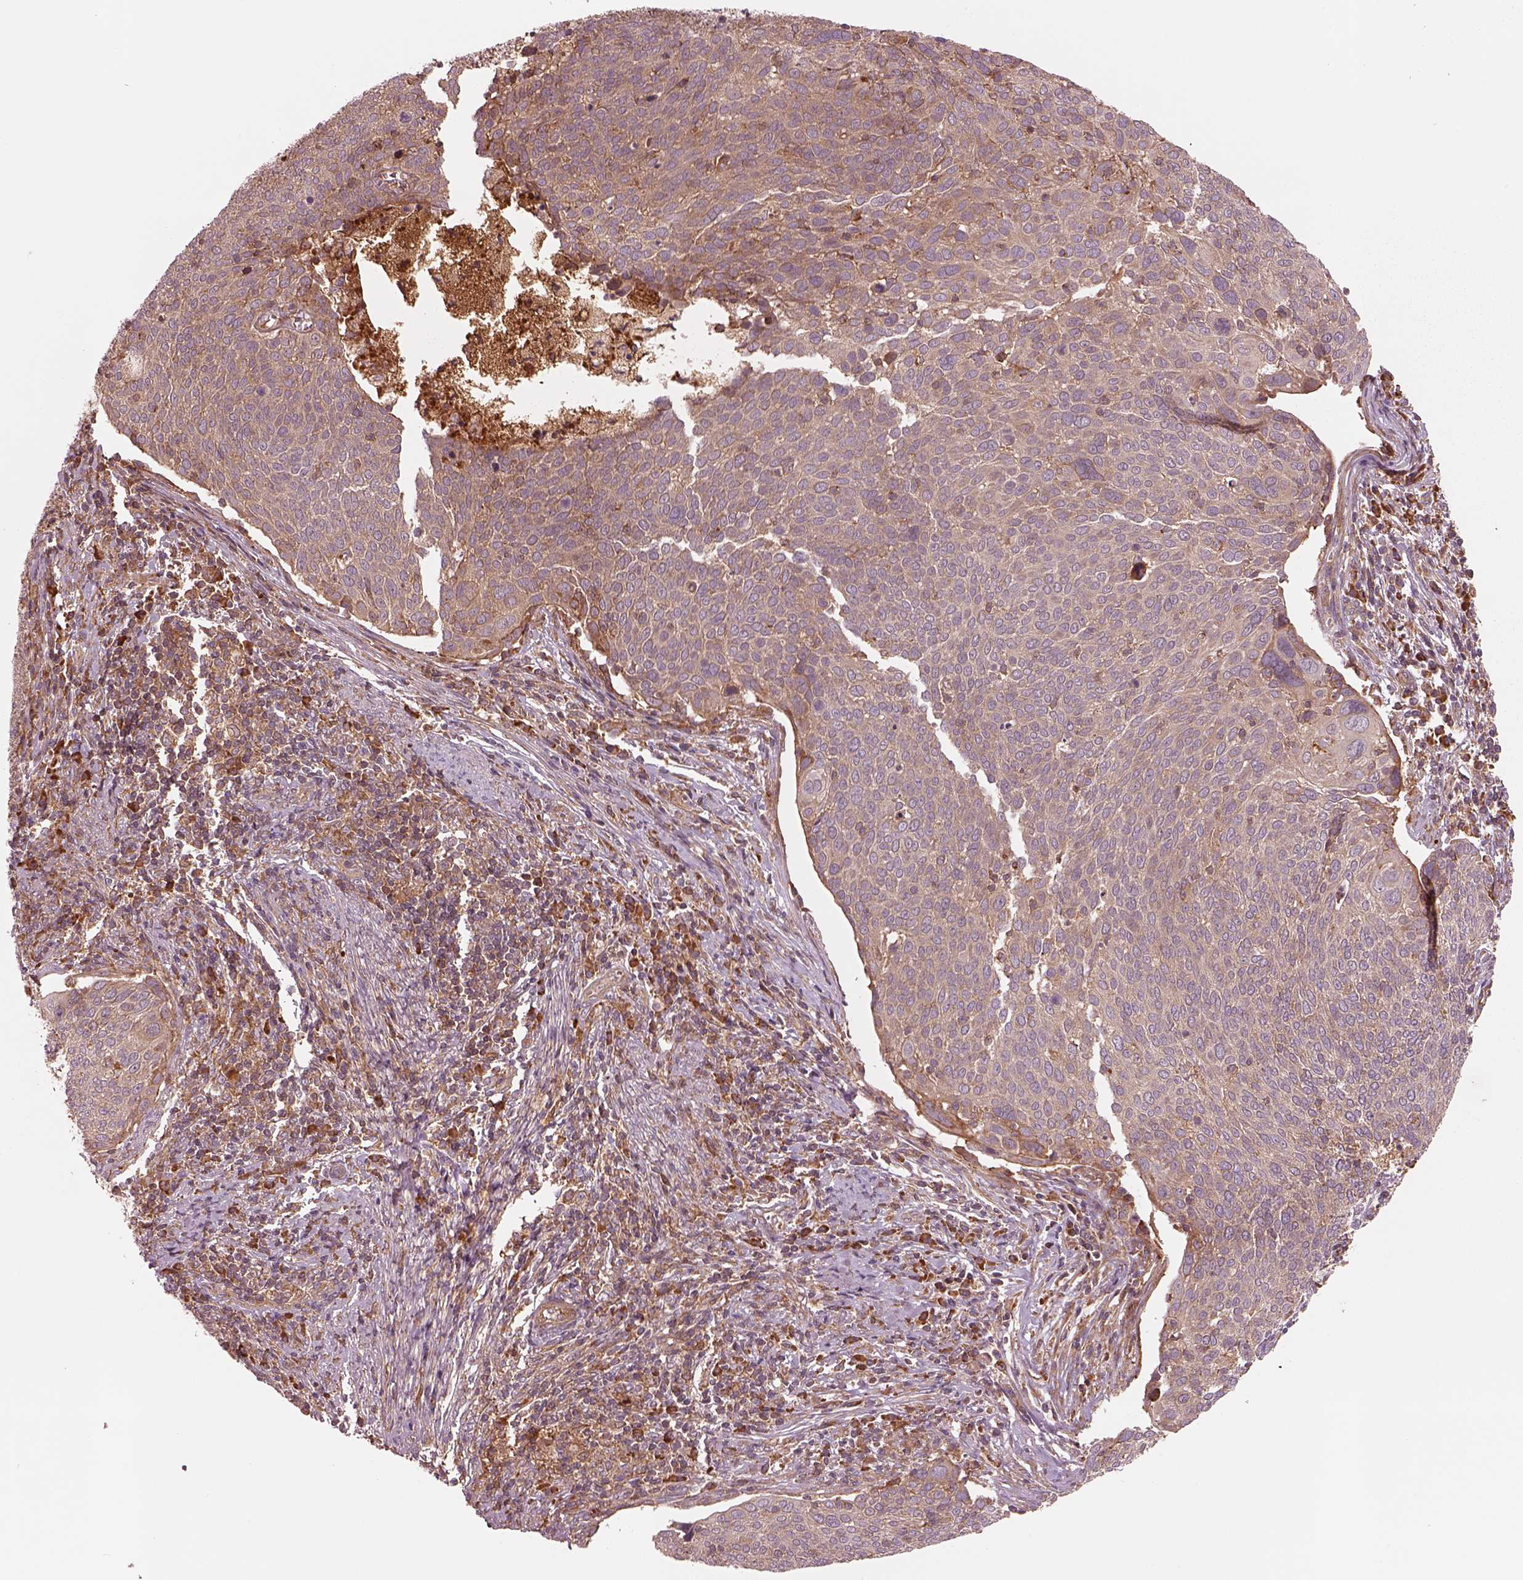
{"staining": {"intensity": "moderate", "quantity": "<25%", "location": "cytoplasmic/membranous"}, "tissue": "cervical cancer", "cell_type": "Tumor cells", "image_type": "cancer", "snomed": [{"axis": "morphology", "description": "Squamous cell carcinoma, NOS"}, {"axis": "topography", "description": "Cervix"}], "caption": "Immunohistochemical staining of cervical squamous cell carcinoma exhibits moderate cytoplasmic/membranous protein expression in about <25% of tumor cells.", "gene": "ASCC2", "patient": {"sex": "female", "age": 39}}